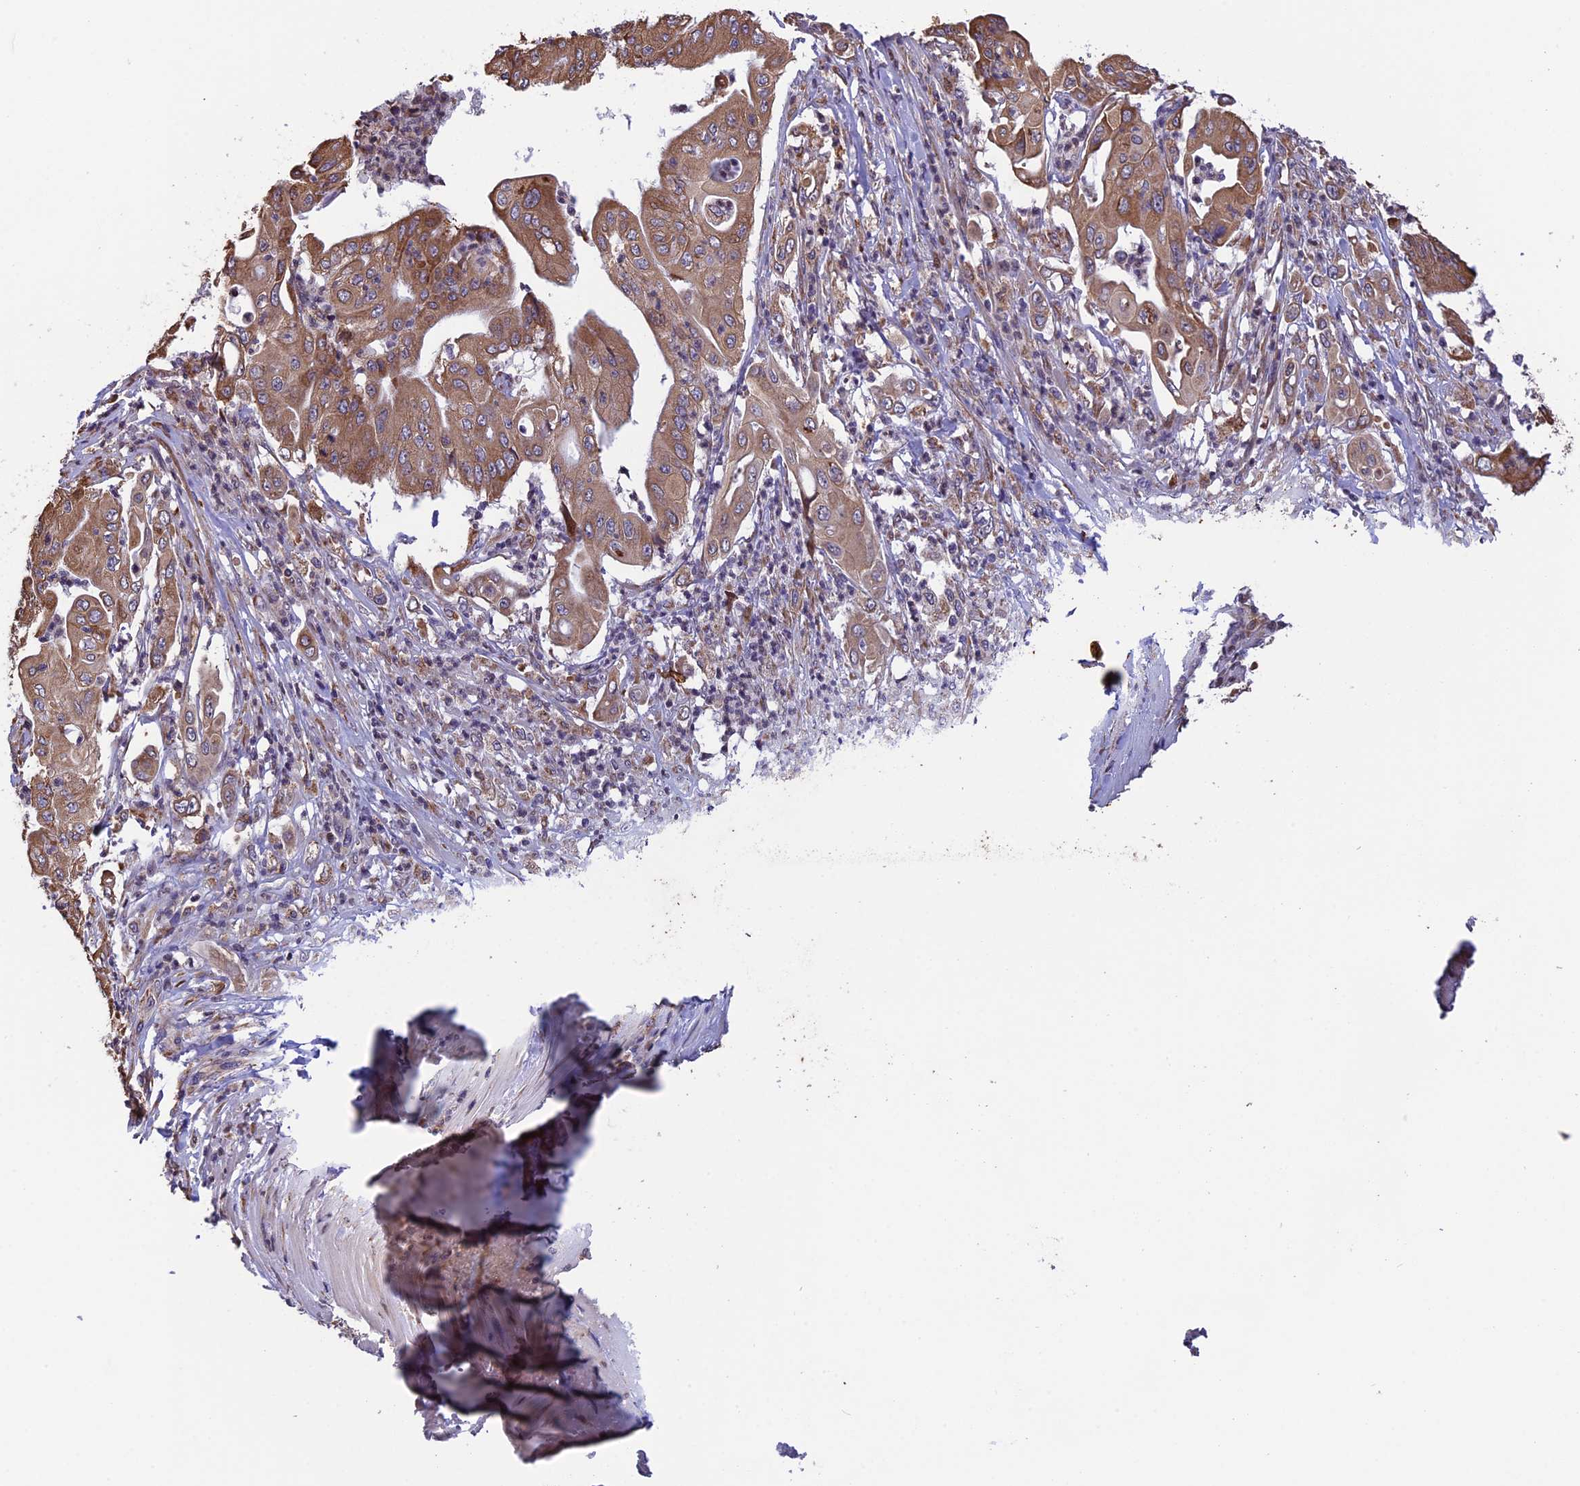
{"staining": {"intensity": "moderate", "quantity": ">75%", "location": "cytoplasmic/membranous"}, "tissue": "pancreatic cancer", "cell_type": "Tumor cells", "image_type": "cancer", "snomed": [{"axis": "morphology", "description": "Adenocarcinoma, NOS"}, {"axis": "topography", "description": "Pancreas"}], "caption": "Immunohistochemical staining of human adenocarcinoma (pancreatic) shows medium levels of moderate cytoplasmic/membranous protein positivity in approximately >75% of tumor cells. The staining was performed using DAB, with brown indicating positive protein expression. Nuclei are stained blue with hematoxylin.", "gene": "DMRTA2", "patient": {"sex": "female", "age": 77}}